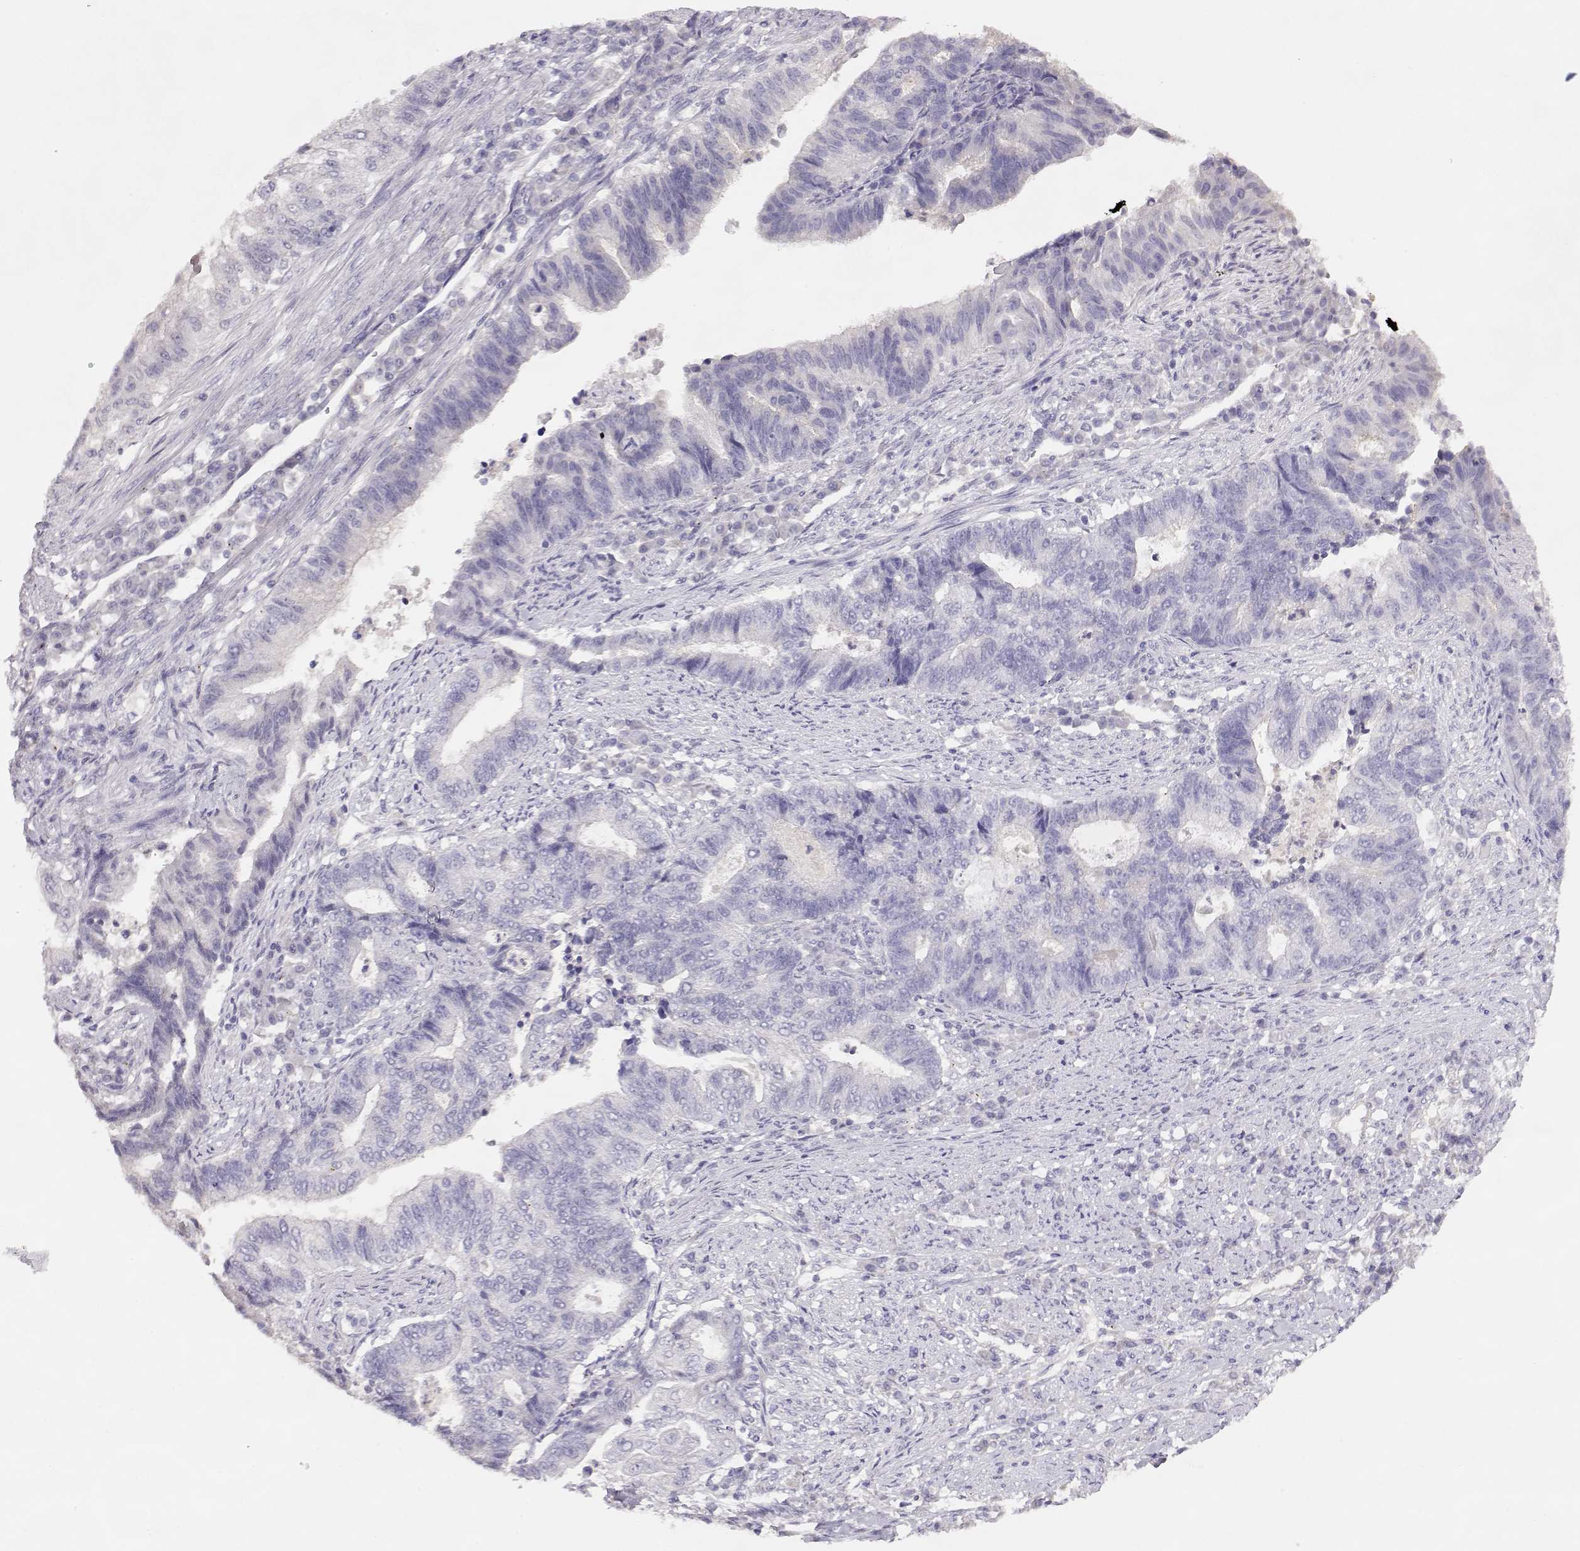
{"staining": {"intensity": "negative", "quantity": "none", "location": "none"}, "tissue": "endometrial cancer", "cell_type": "Tumor cells", "image_type": "cancer", "snomed": [{"axis": "morphology", "description": "Adenocarcinoma, NOS"}, {"axis": "topography", "description": "Uterus"}, {"axis": "topography", "description": "Endometrium"}], "caption": "Tumor cells are negative for brown protein staining in adenocarcinoma (endometrial).", "gene": "ENDOU", "patient": {"sex": "female", "age": 54}}